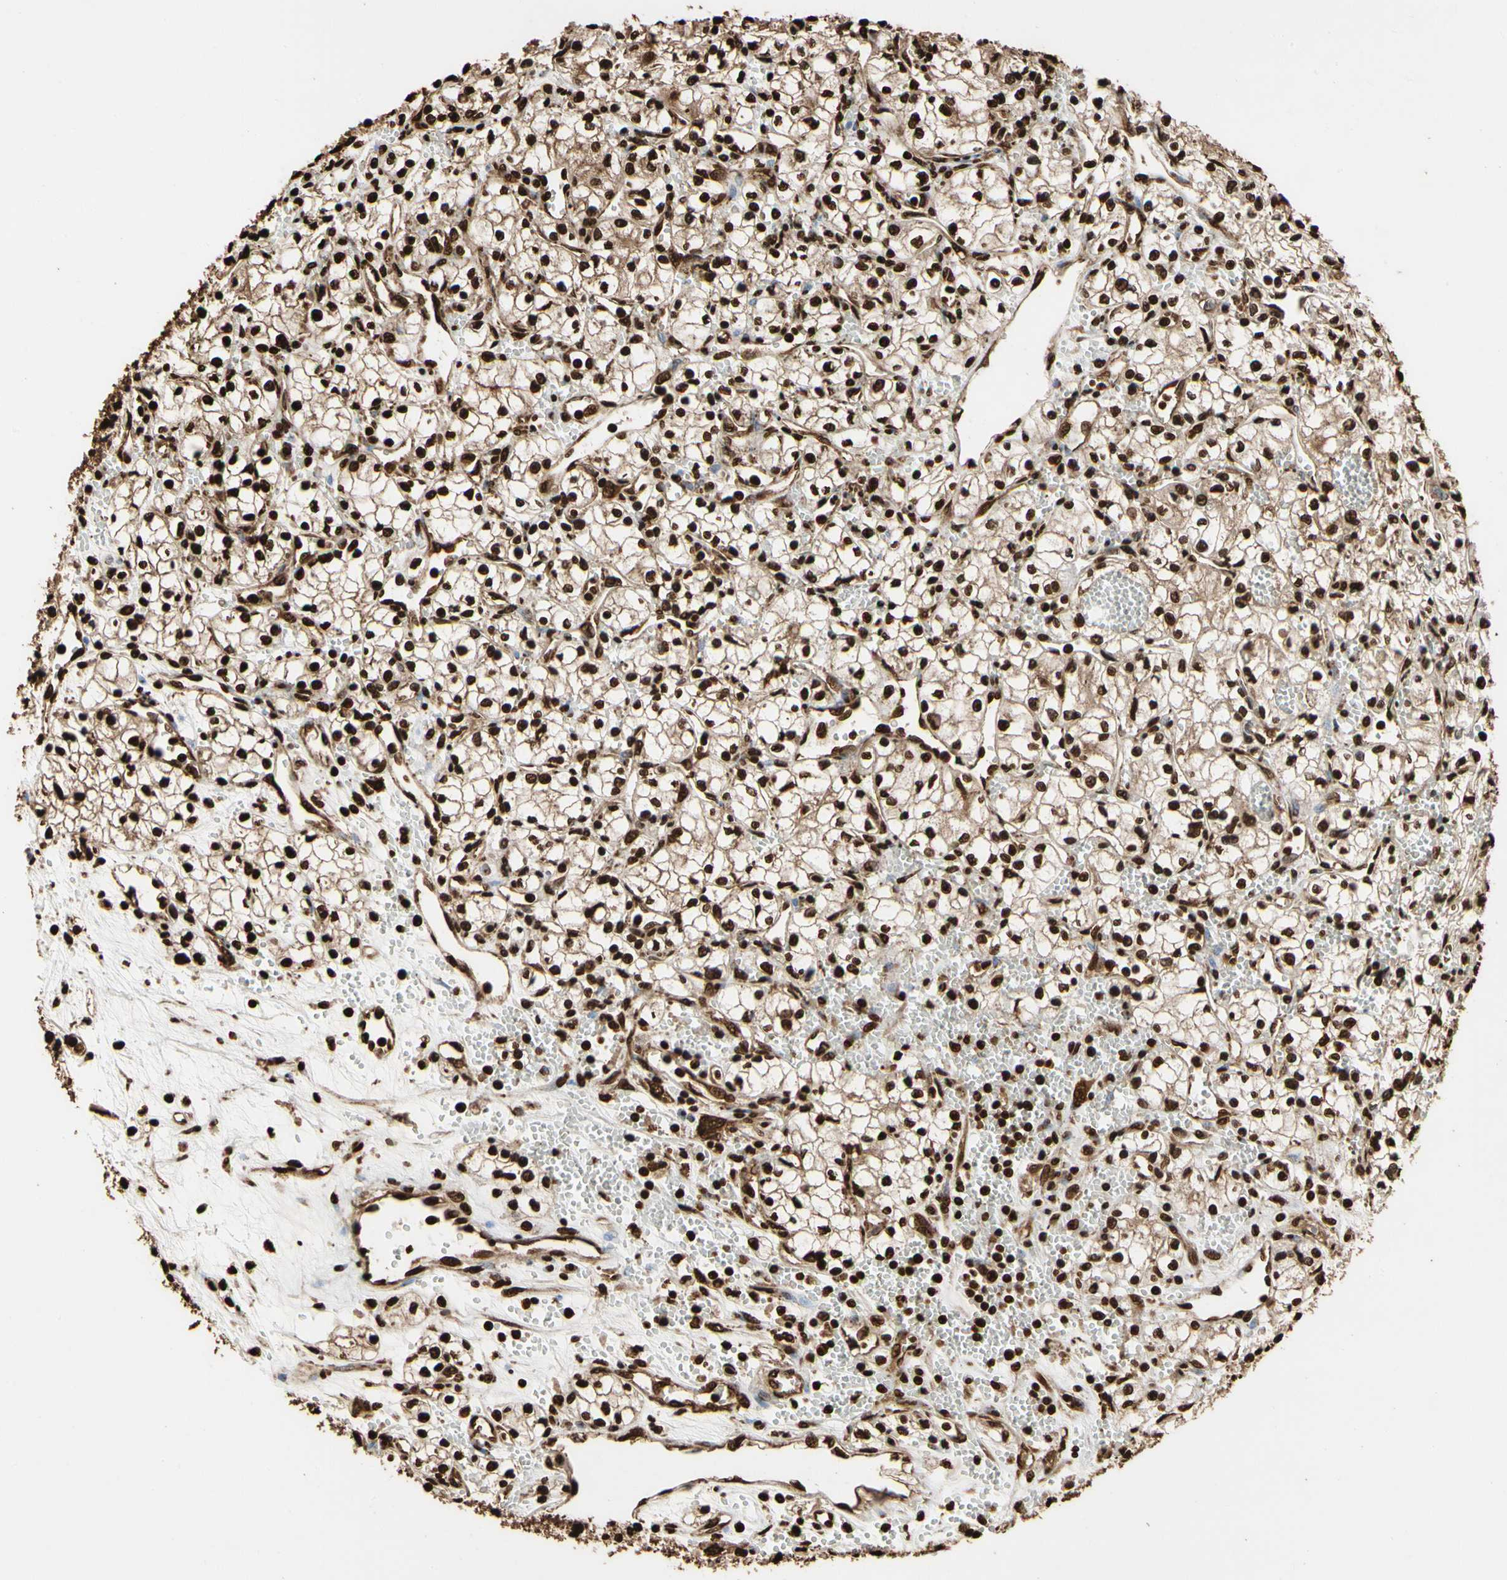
{"staining": {"intensity": "strong", "quantity": ">75%", "location": "cytoplasmic/membranous,nuclear"}, "tissue": "renal cancer", "cell_type": "Tumor cells", "image_type": "cancer", "snomed": [{"axis": "morphology", "description": "Normal tissue, NOS"}, {"axis": "morphology", "description": "Adenocarcinoma, NOS"}, {"axis": "topography", "description": "Kidney"}], "caption": "Renal adenocarcinoma was stained to show a protein in brown. There is high levels of strong cytoplasmic/membranous and nuclear positivity in about >75% of tumor cells. Nuclei are stained in blue.", "gene": "HNRNPK", "patient": {"sex": "male", "age": 59}}